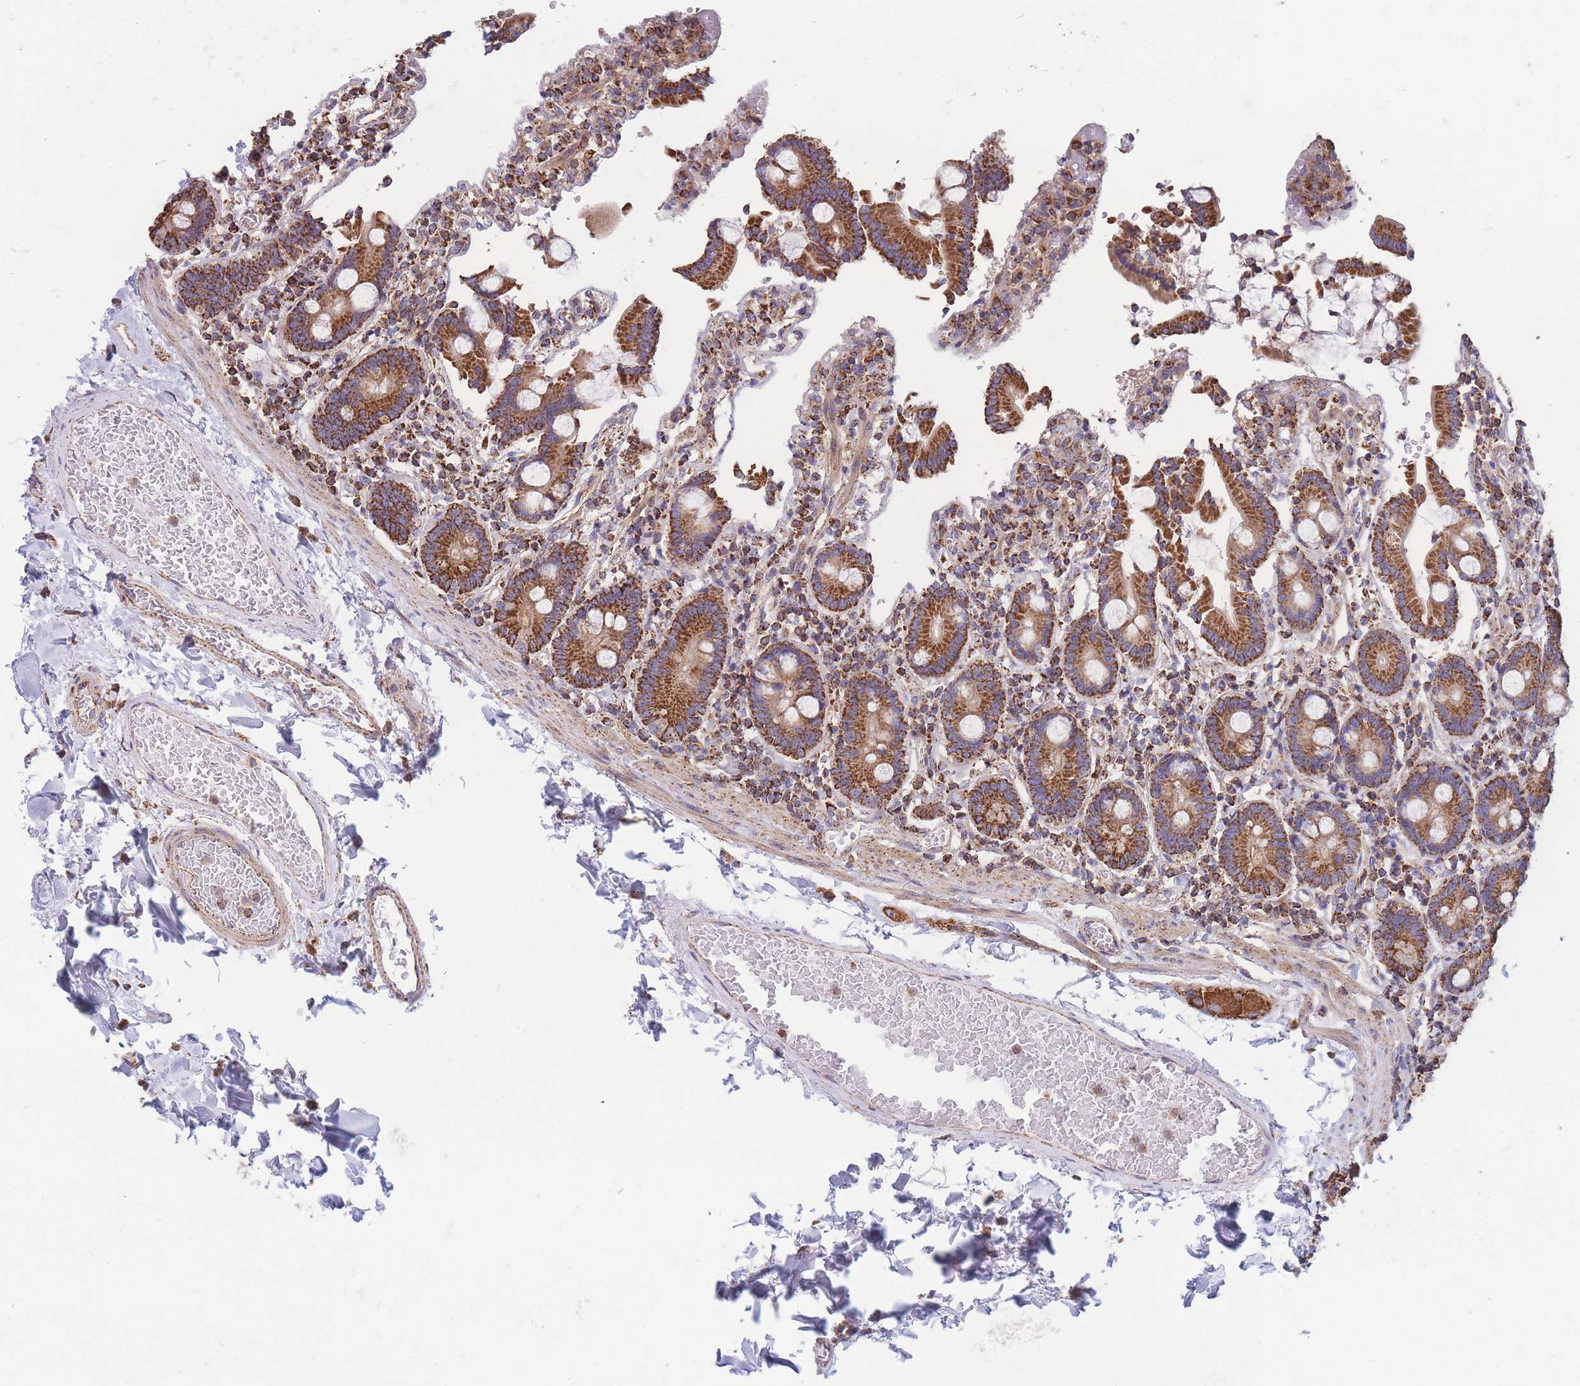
{"staining": {"intensity": "strong", "quantity": ">75%", "location": "cytoplasmic/membranous"}, "tissue": "duodenum", "cell_type": "Glandular cells", "image_type": "normal", "snomed": [{"axis": "morphology", "description": "Normal tissue, NOS"}, {"axis": "topography", "description": "Duodenum"}], "caption": "Immunohistochemical staining of normal duodenum exhibits strong cytoplasmic/membranous protein positivity in approximately >75% of glandular cells. The staining is performed using DAB (3,3'-diaminobenzidine) brown chromogen to label protein expression. The nuclei are counter-stained blue using hematoxylin.", "gene": "FKBP8", "patient": {"sex": "male", "age": 55}}